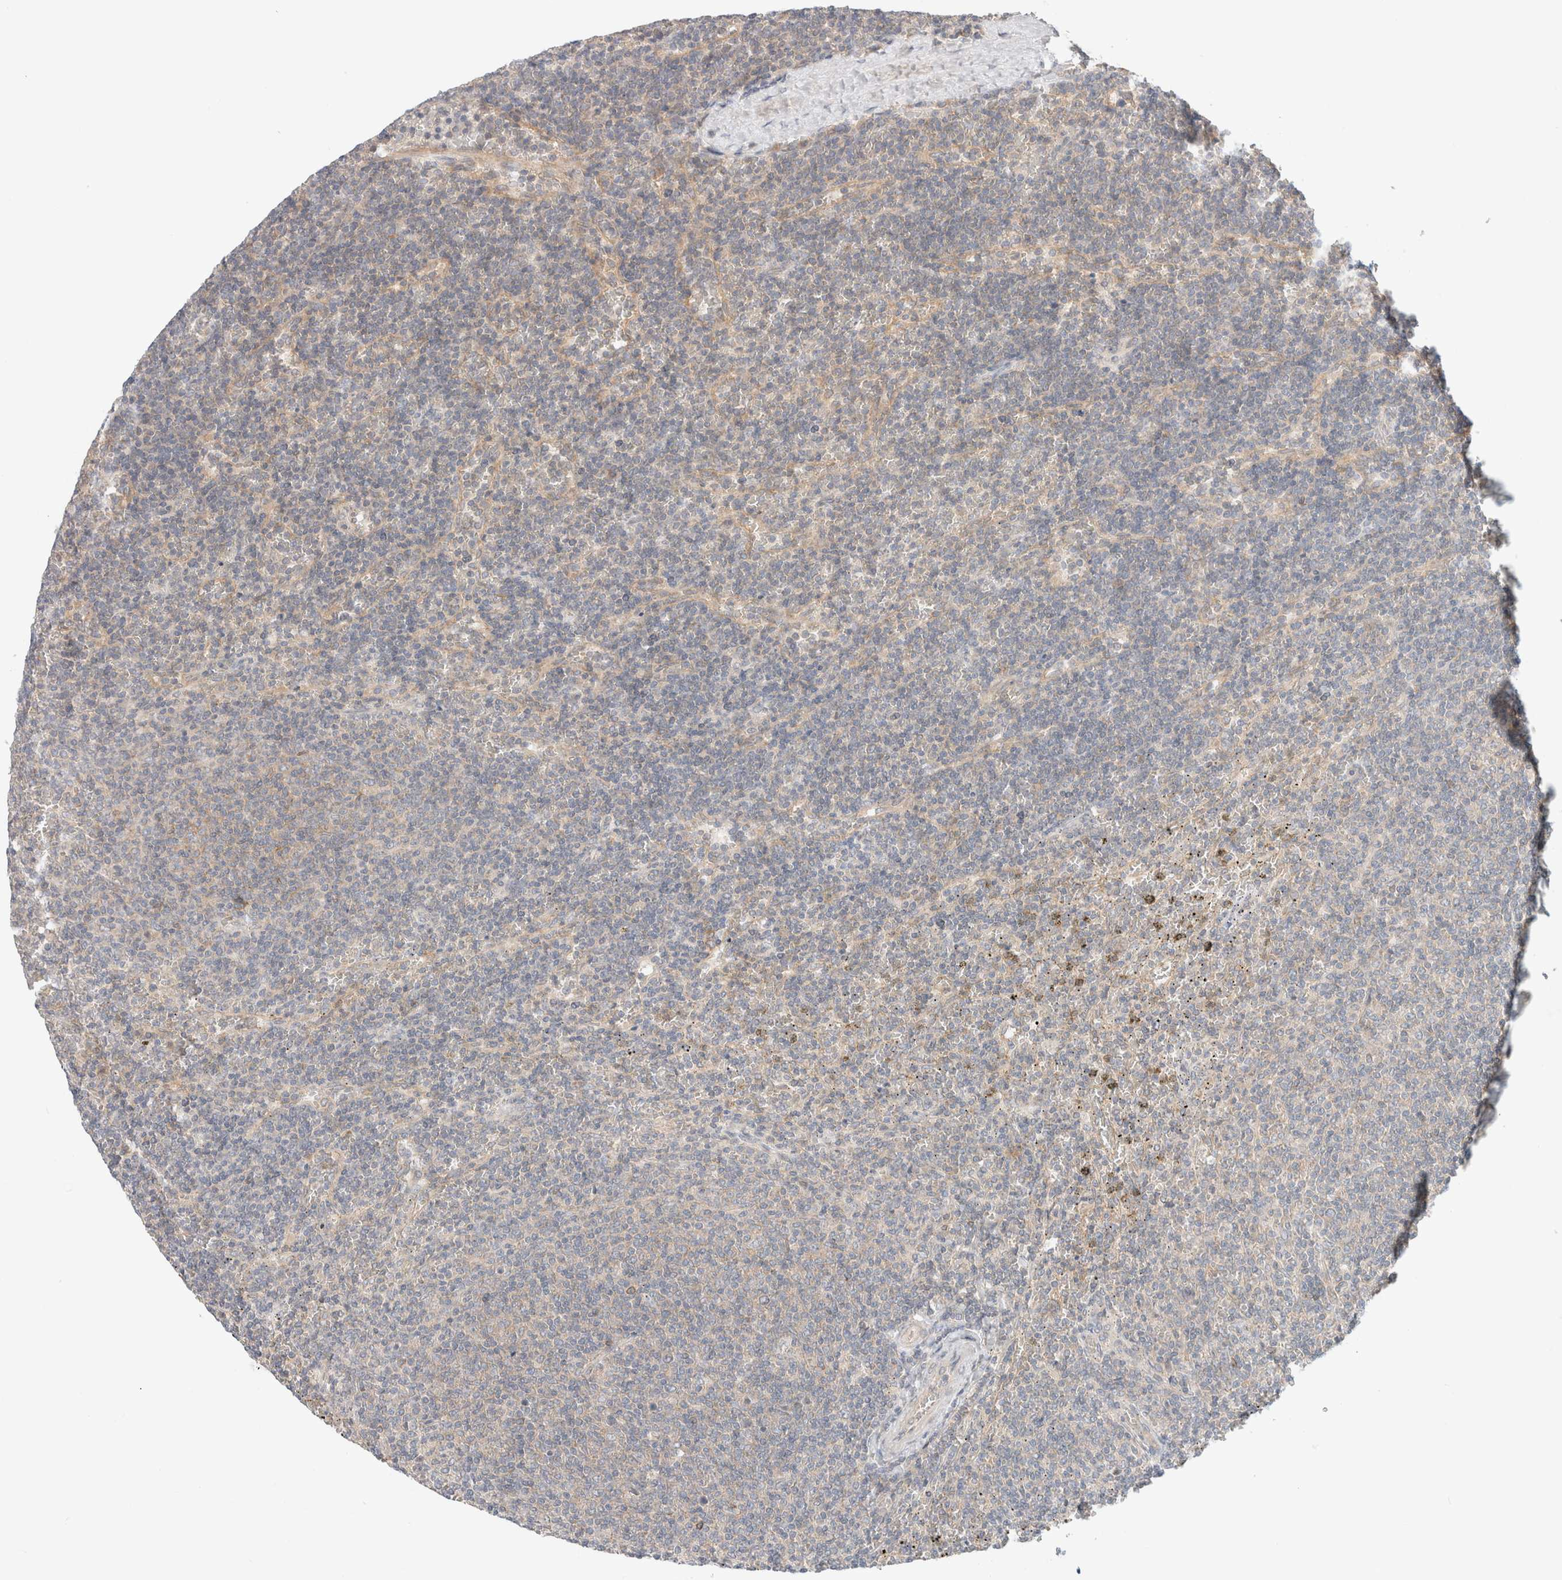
{"staining": {"intensity": "negative", "quantity": "none", "location": "none"}, "tissue": "lymphoma", "cell_type": "Tumor cells", "image_type": "cancer", "snomed": [{"axis": "morphology", "description": "Malignant lymphoma, non-Hodgkin's type, Low grade"}, {"axis": "topography", "description": "Spleen"}], "caption": "A histopathology image of human lymphoma is negative for staining in tumor cells.", "gene": "MARK3", "patient": {"sex": "female", "age": 50}}